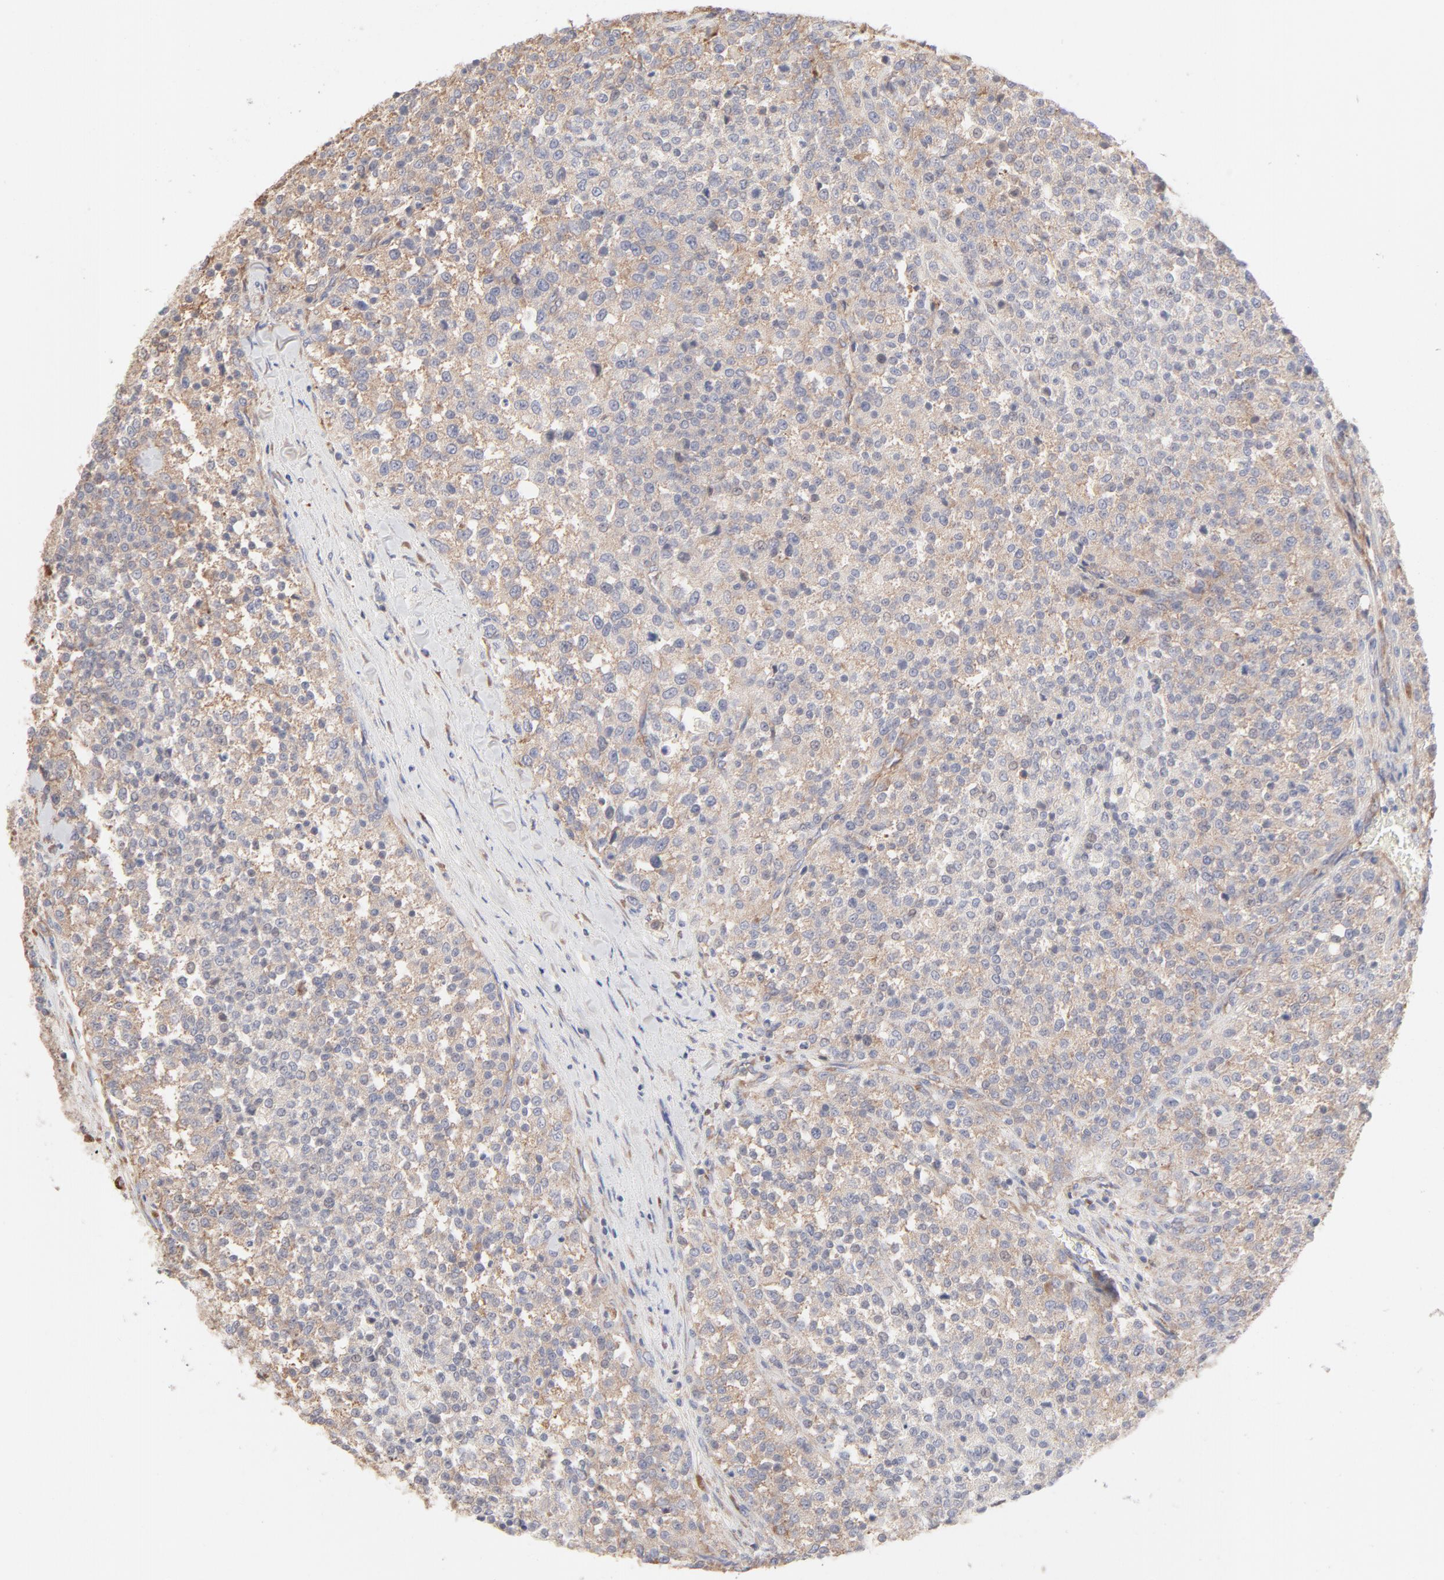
{"staining": {"intensity": "moderate", "quantity": "25%-75%", "location": "cytoplasmic/membranous"}, "tissue": "testis cancer", "cell_type": "Tumor cells", "image_type": "cancer", "snomed": [{"axis": "morphology", "description": "Seminoma, NOS"}, {"axis": "topography", "description": "Testis"}], "caption": "Immunohistochemical staining of human testis seminoma reveals medium levels of moderate cytoplasmic/membranous expression in approximately 25%-75% of tumor cells. (Brightfield microscopy of DAB IHC at high magnification).", "gene": "RPS21", "patient": {"sex": "male", "age": 59}}